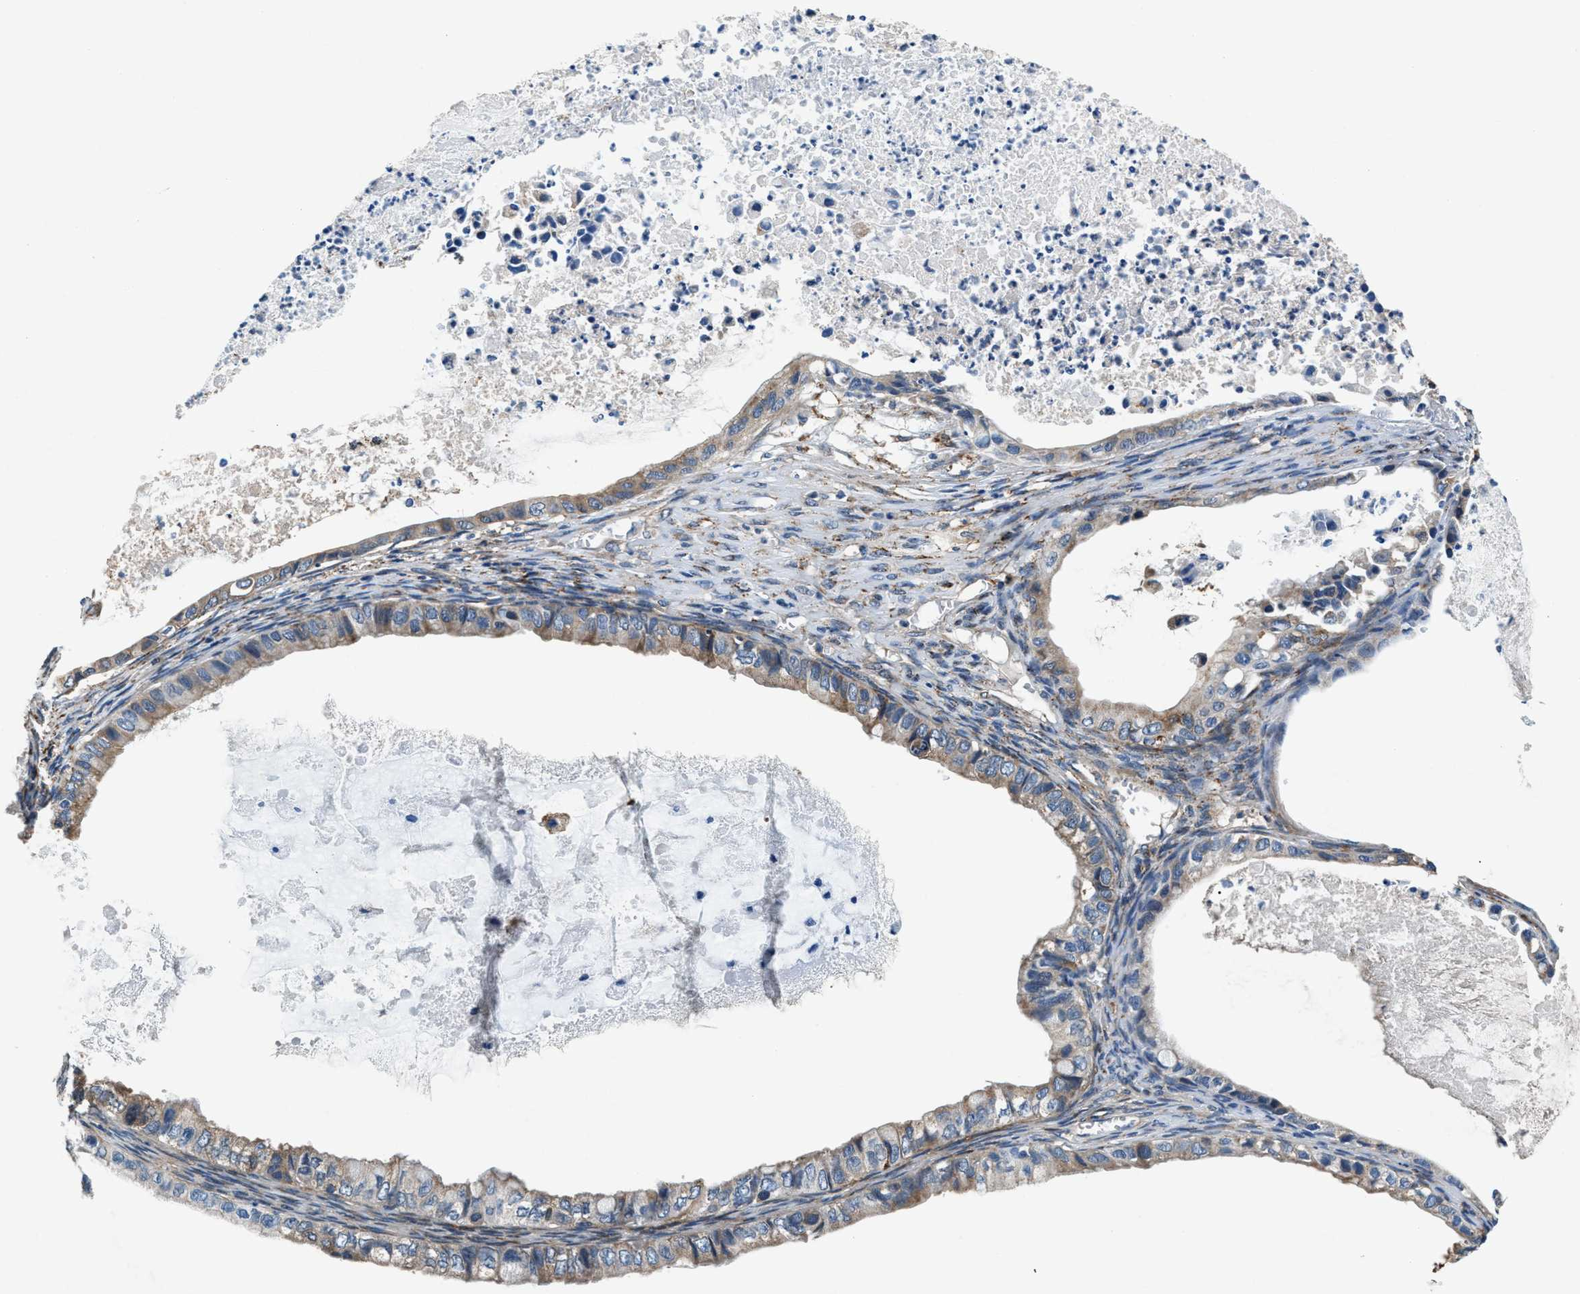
{"staining": {"intensity": "weak", "quantity": ">75%", "location": "cytoplasmic/membranous"}, "tissue": "ovarian cancer", "cell_type": "Tumor cells", "image_type": "cancer", "snomed": [{"axis": "morphology", "description": "Cystadenocarcinoma, mucinous, NOS"}, {"axis": "topography", "description": "Ovary"}], "caption": "Immunohistochemistry (DAB (3,3'-diaminobenzidine)) staining of human ovarian cancer (mucinous cystadenocarcinoma) demonstrates weak cytoplasmic/membranous protein expression in approximately >75% of tumor cells. Immunohistochemistry (ihc) stains the protein of interest in brown and the nuclei are stained blue.", "gene": "PRTFDC1", "patient": {"sex": "female", "age": 80}}